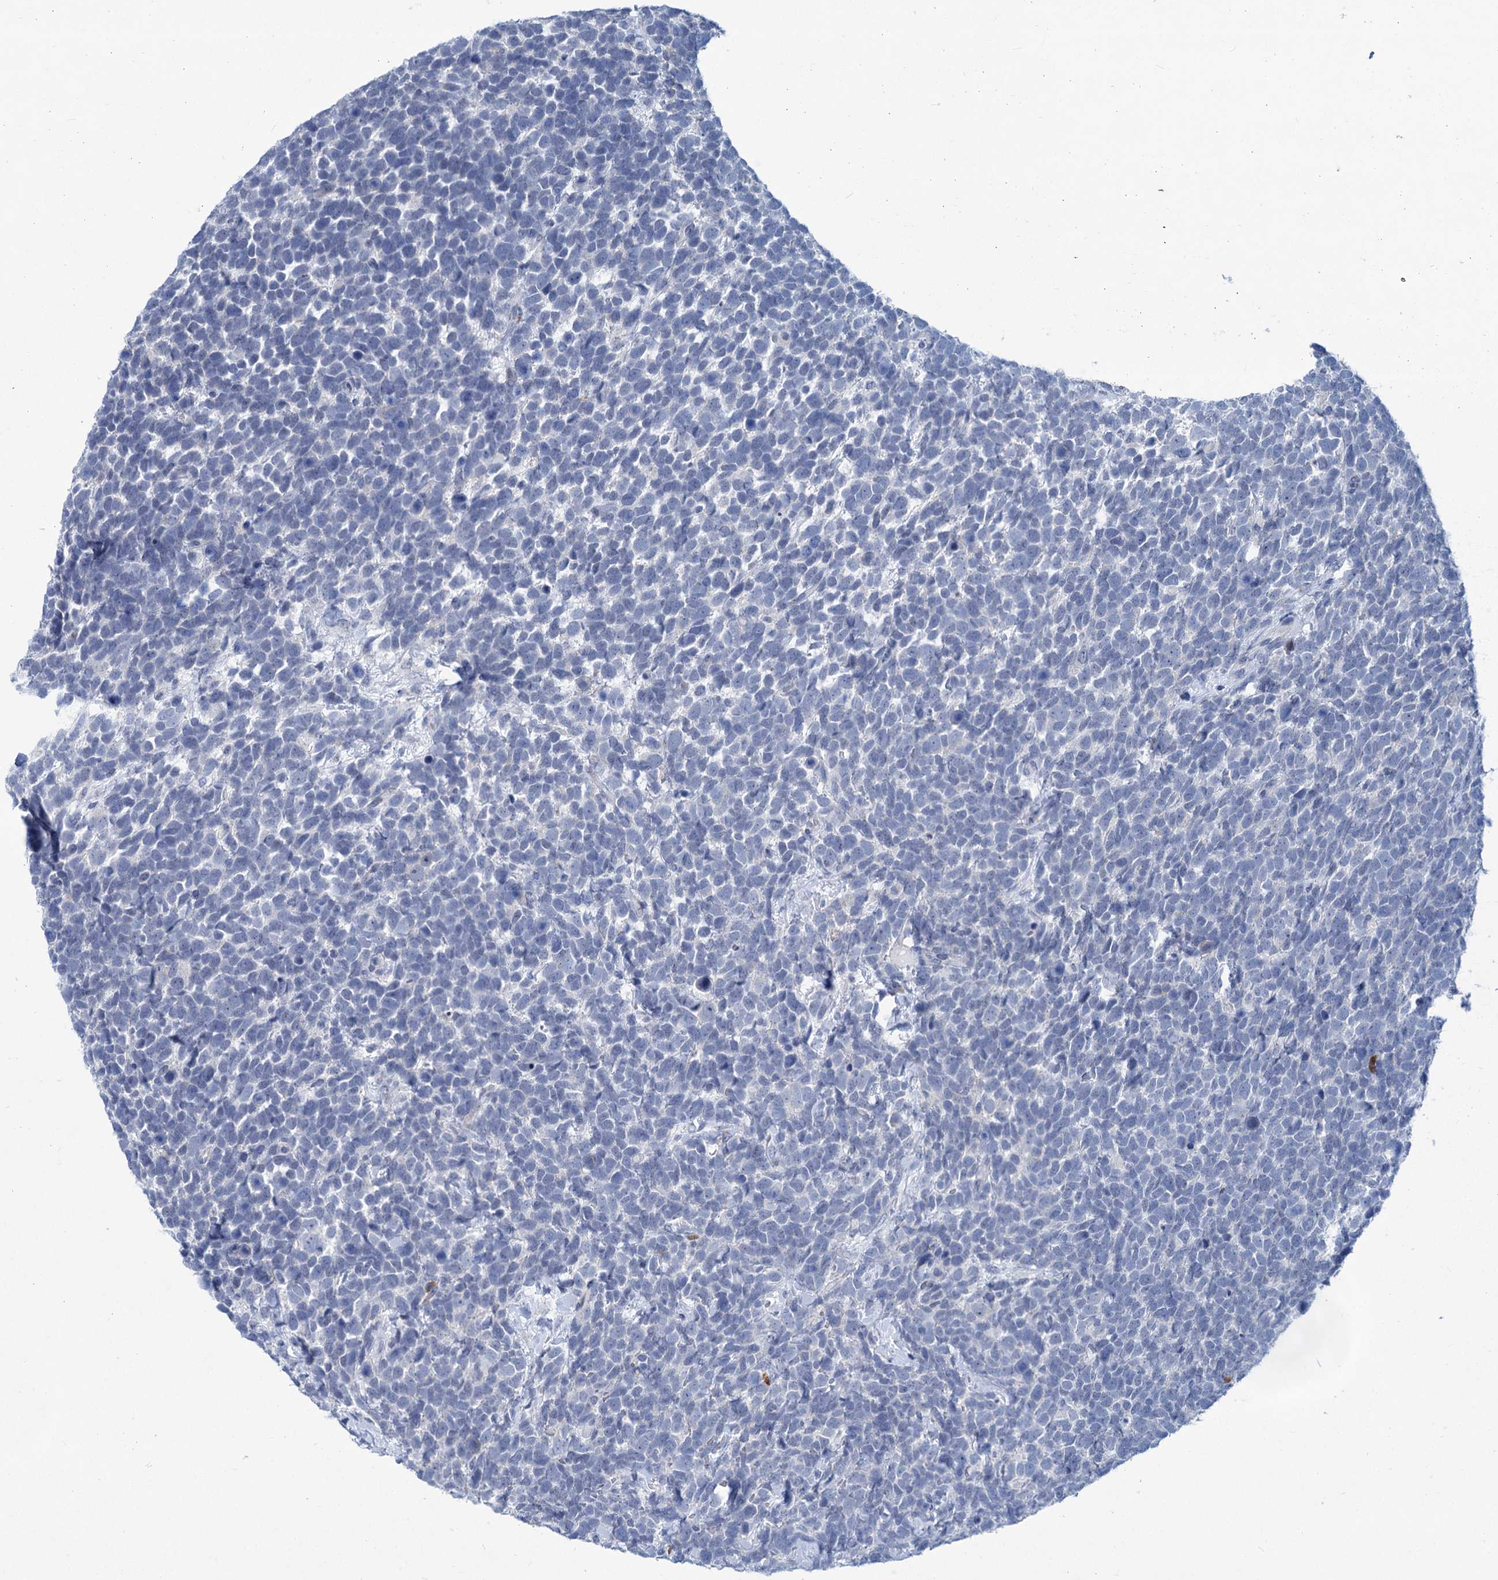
{"staining": {"intensity": "negative", "quantity": "none", "location": "none"}, "tissue": "urothelial cancer", "cell_type": "Tumor cells", "image_type": "cancer", "snomed": [{"axis": "morphology", "description": "Urothelial carcinoma, High grade"}, {"axis": "topography", "description": "Urinary bladder"}], "caption": "There is no significant expression in tumor cells of urothelial cancer.", "gene": "NEU3", "patient": {"sex": "female", "age": 82}}